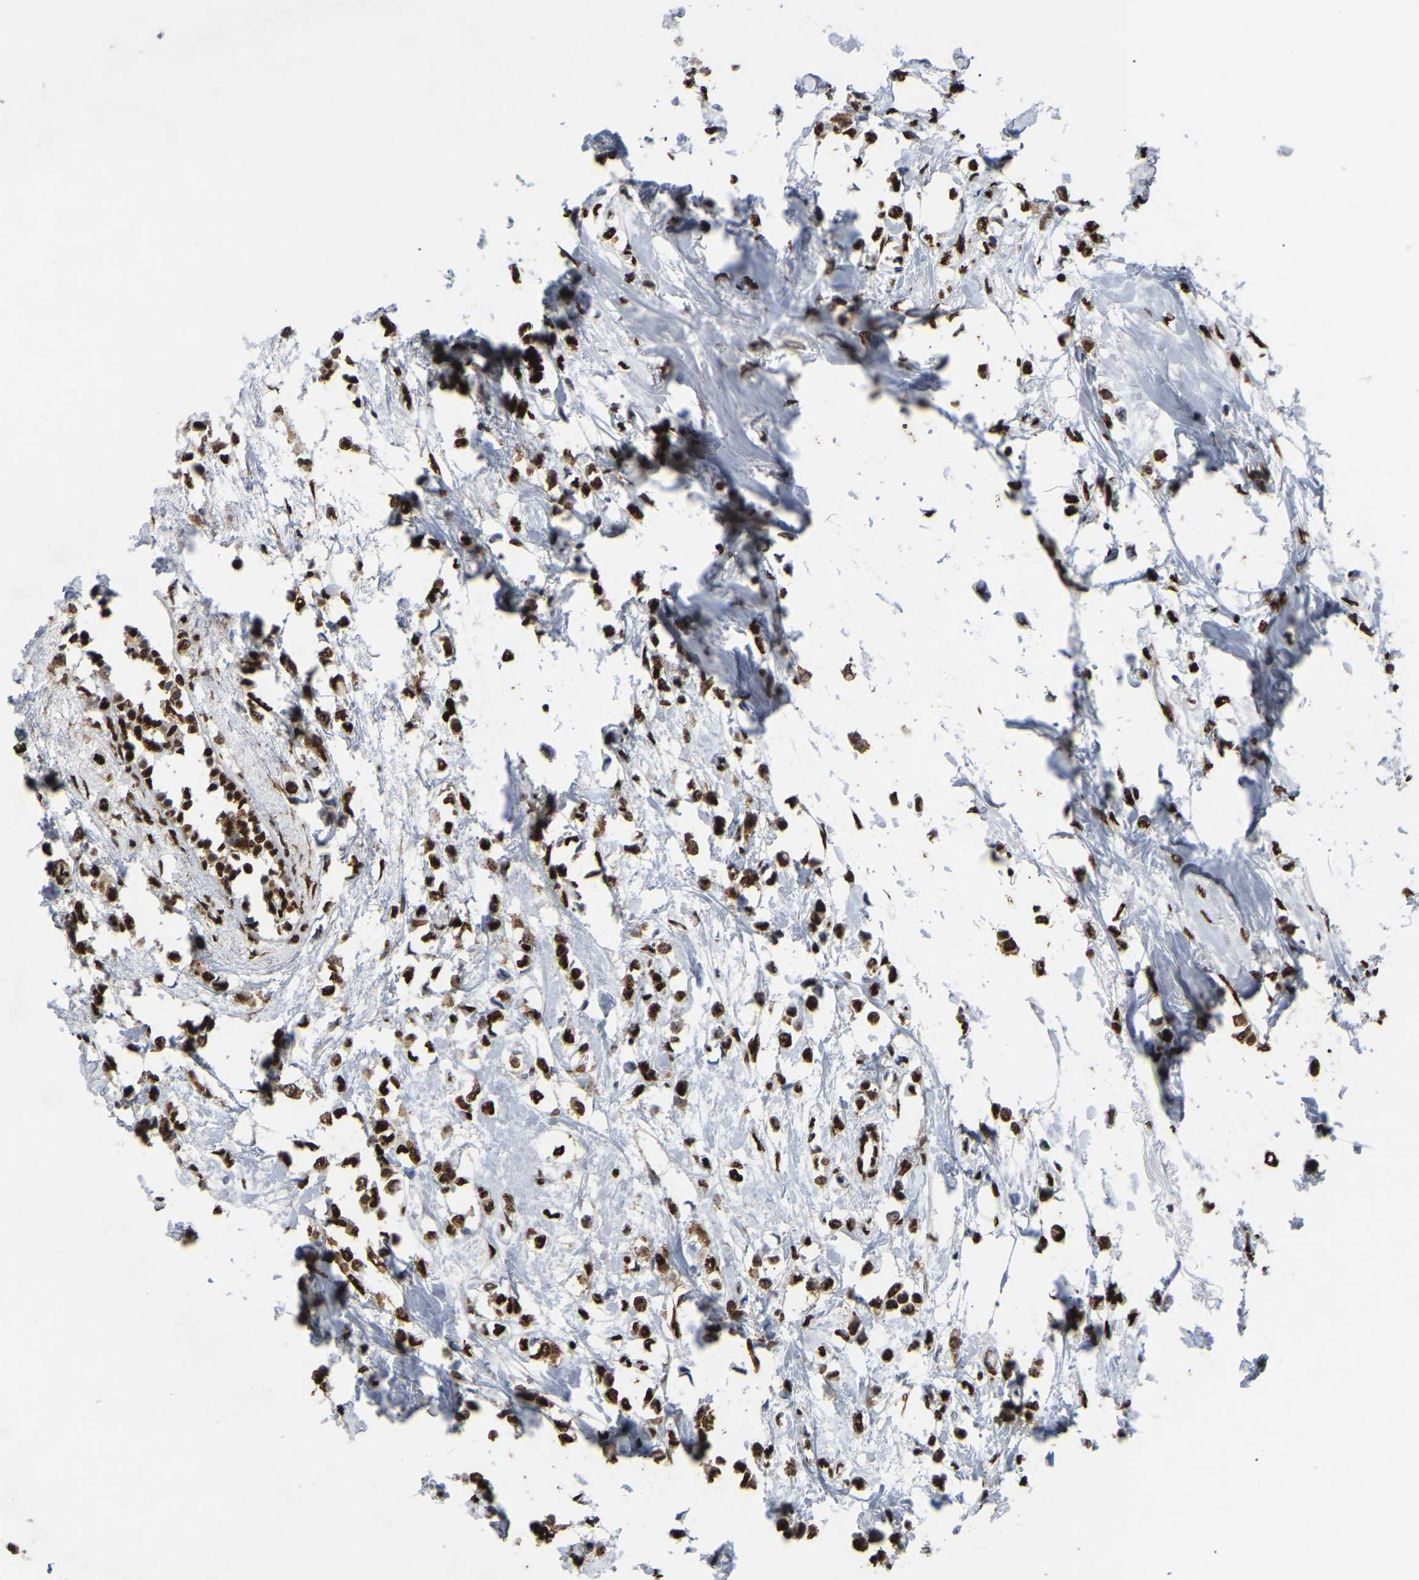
{"staining": {"intensity": "strong", "quantity": ">75%", "location": "nuclear"}, "tissue": "breast cancer", "cell_type": "Tumor cells", "image_type": "cancer", "snomed": [{"axis": "morphology", "description": "Lobular carcinoma"}, {"axis": "topography", "description": "Breast"}], "caption": "A high amount of strong nuclear positivity is present in about >75% of tumor cells in breast cancer tissue.", "gene": "RBL2", "patient": {"sex": "female", "age": 51}}